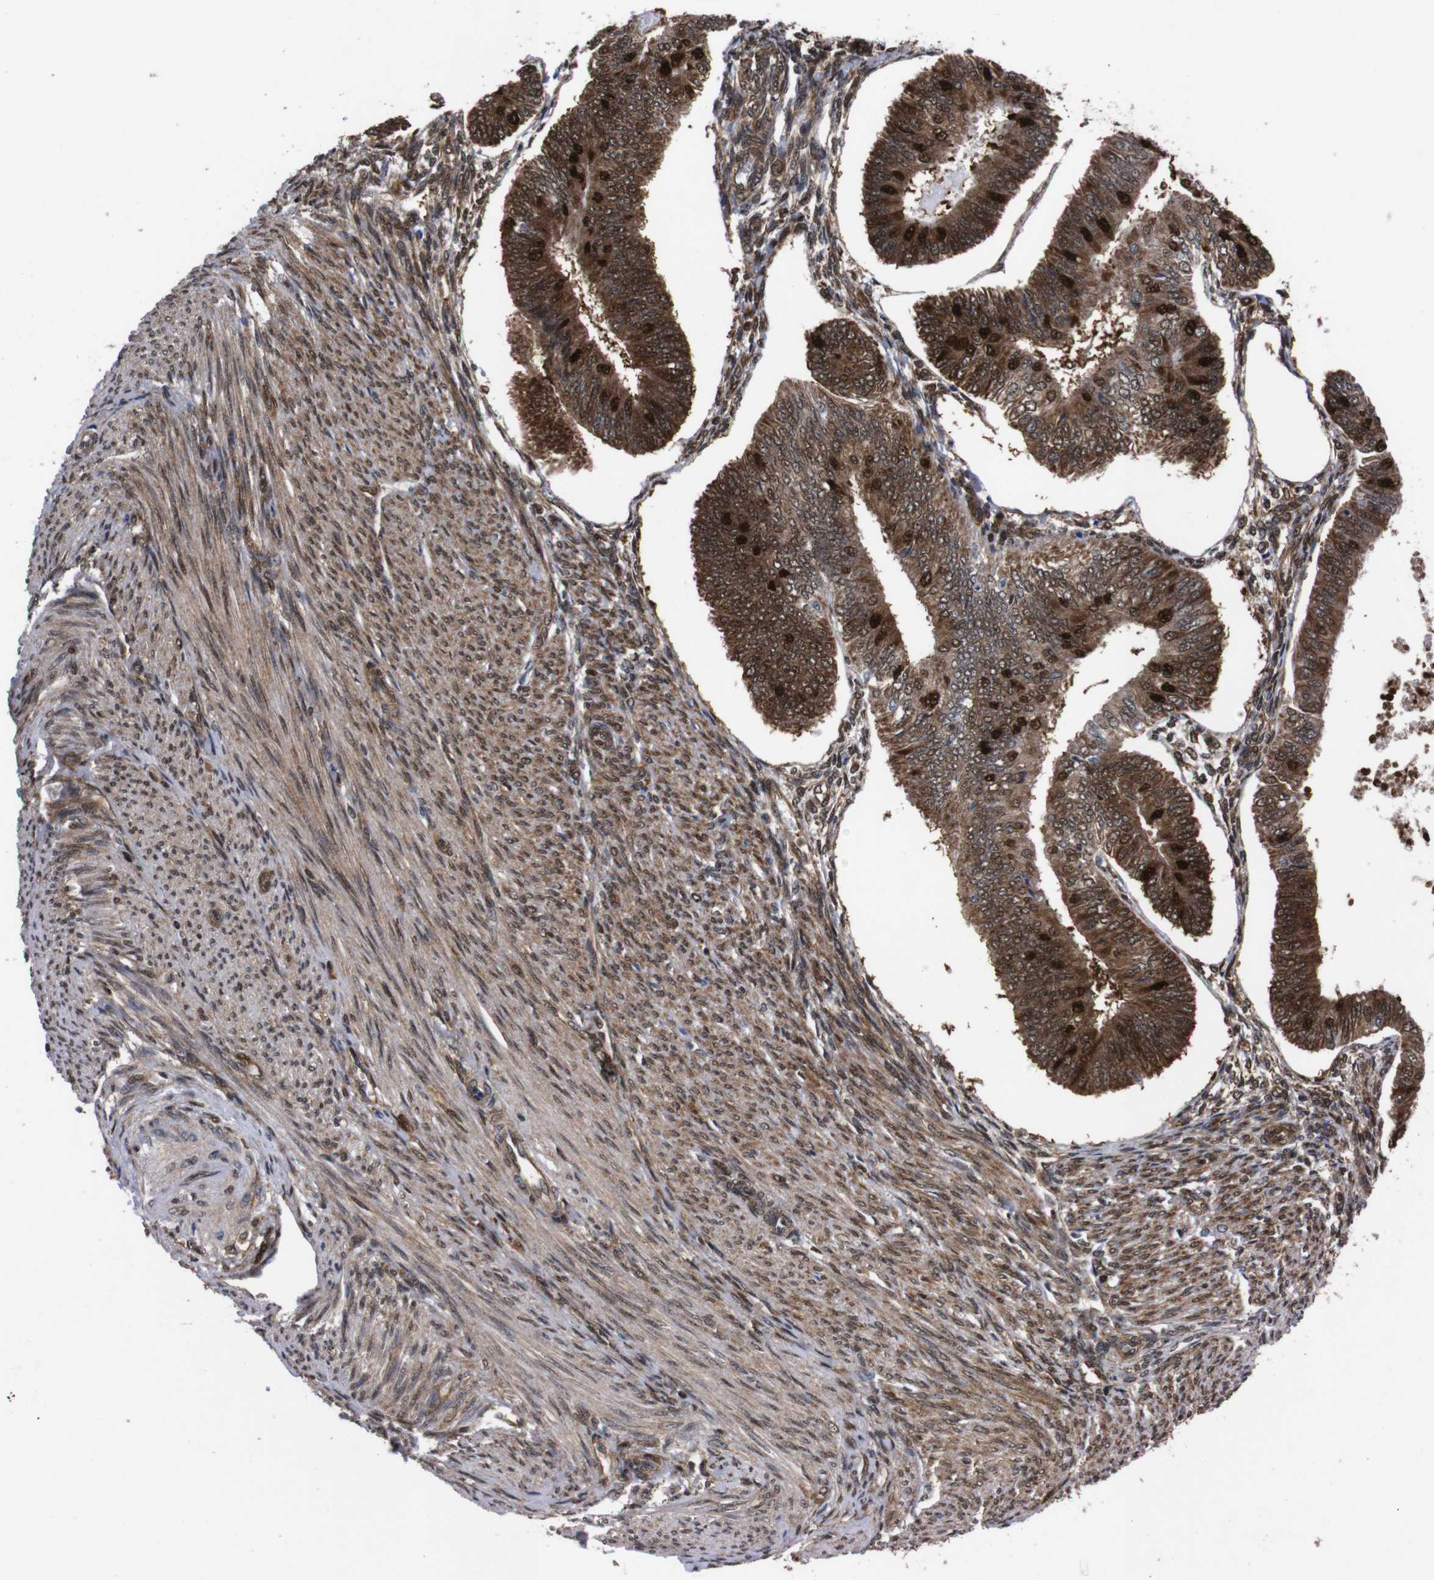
{"staining": {"intensity": "strong", "quantity": ">75%", "location": "cytoplasmic/membranous,nuclear"}, "tissue": "endometrial cancer", "cell_type": "Tumor cells", "image_type": "cancer", "snomed": [{"axis": "morphology", "description": "Adenocarcinoma, NOS"}, {"axis": "topography", "description": "Endometrium"}], "caption": "Endometrial cancer stained with DAB (3,3'-diaminobenzidine) immunohistochemistry demonstrates high levels of strong cytoplasmic/membranous and nuclear staining in about >75% of tumor cells. The protein of interest is shown in brown color, while the nuclei are stained blue.", "gene": "UBQLN2", "patient": {"sex": "female", "age": 58}}